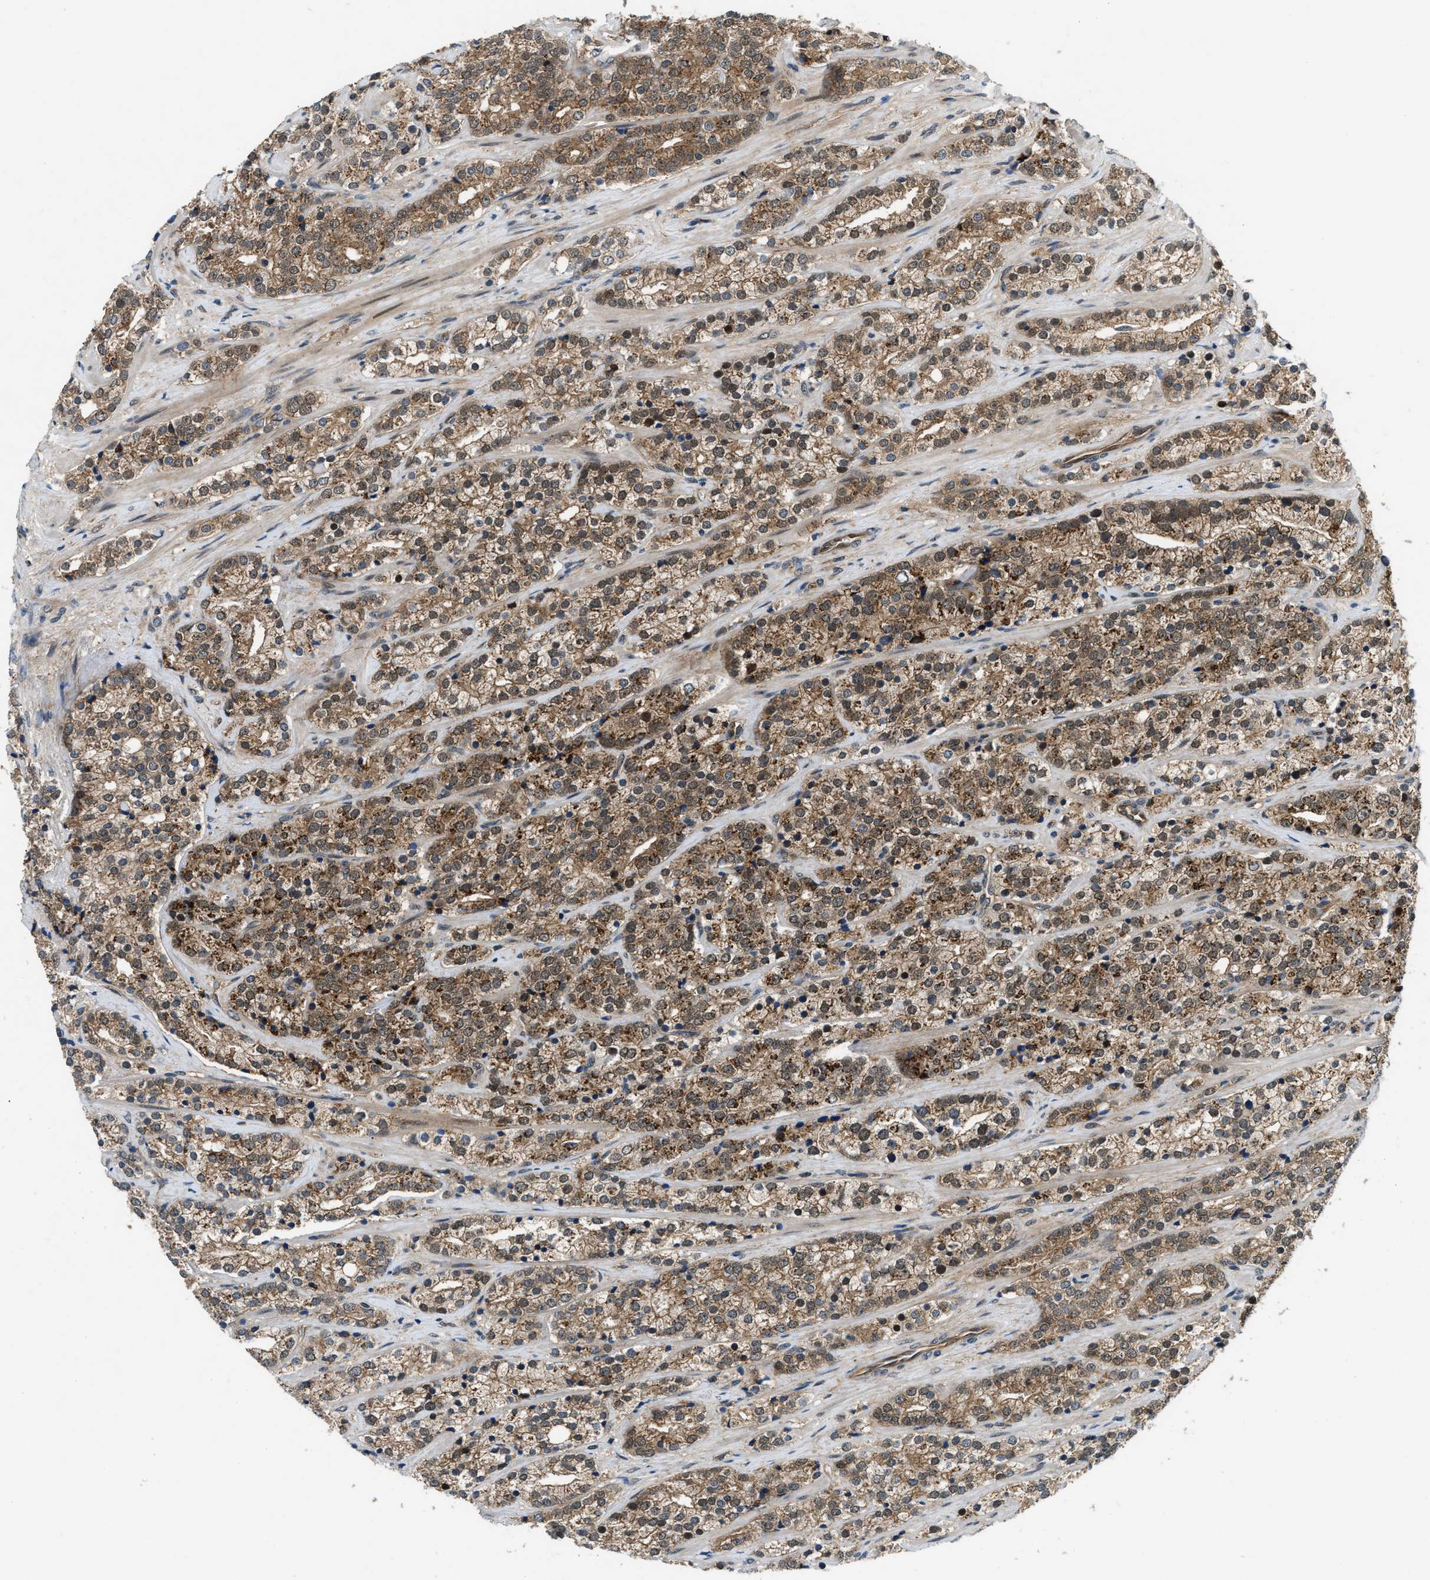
{"staining": {"intensity": "moderate", "quantity": ">75%", "location": "cytoplasmic/membranous"}, "tissue": "prostate cancer", "cell_type": "Tumor cells", "image_type": "cancer", "snomed": [{"axis": "morphology", "description": "Adenocarcinoma, High grade"}, {"axis": "topography", "description": "Prostate"}], "caption": "DAB immunohistochemical staining of prostate high-grade adenocarcinoma reveals moderate cytoplasmic/membranous protein positivity in approximately >75% of tumor cells.", "gene": "COPS2", "patient": {"sex": "male", "age": 71}}